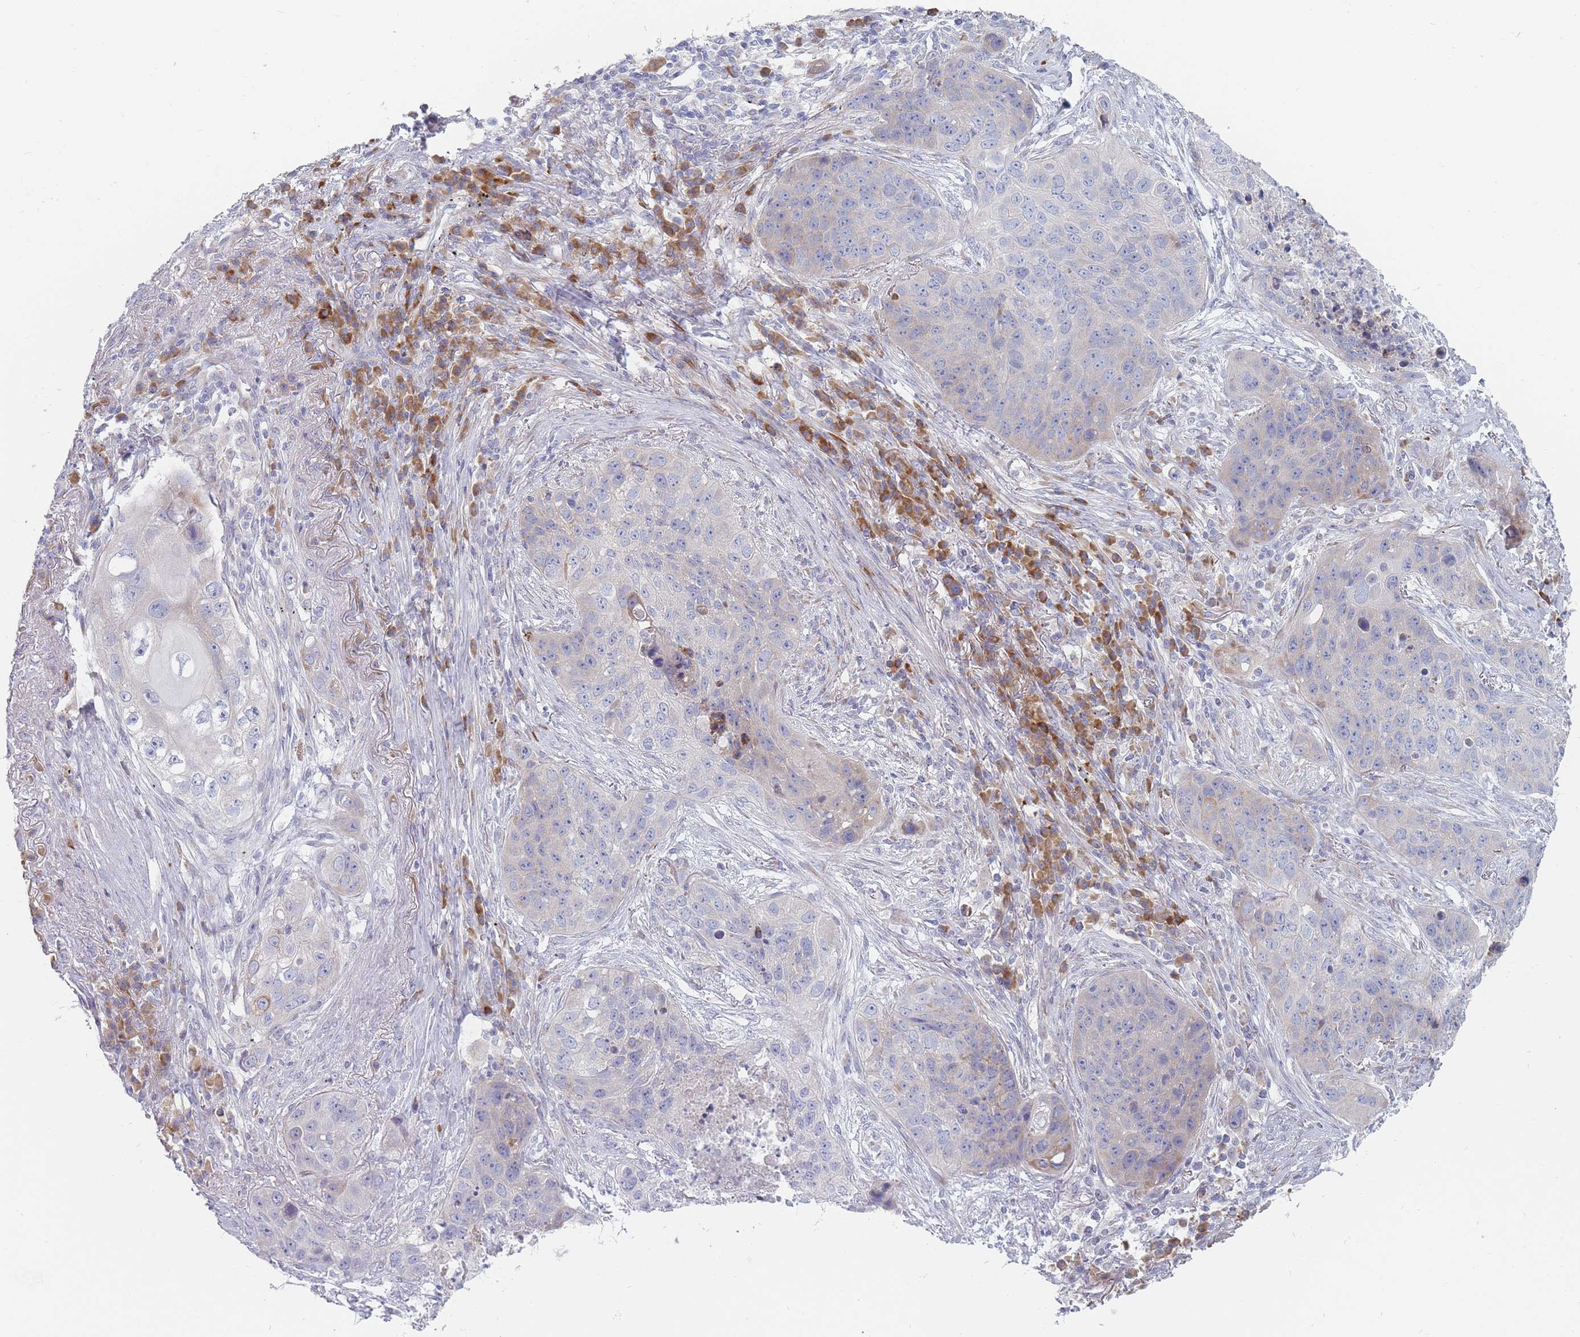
{"staining": {"intensity": "negative", "quantity": "none", "location": "none"}, "tissue": "lung cancer", "cell_type": "Tumor cells", "image_type": "cancer", "snomed": [{"axis": "morphology", "description": "Squamous cell carcinoma, NOS"}, {"axis": "topography", "description": "Lung"}], "caption": "Tumor cells are negative for protein expression in human lung squamous cell carcinoma.", "gene": "SPATS1", "patient": {"sex": "female", "age": 63}}